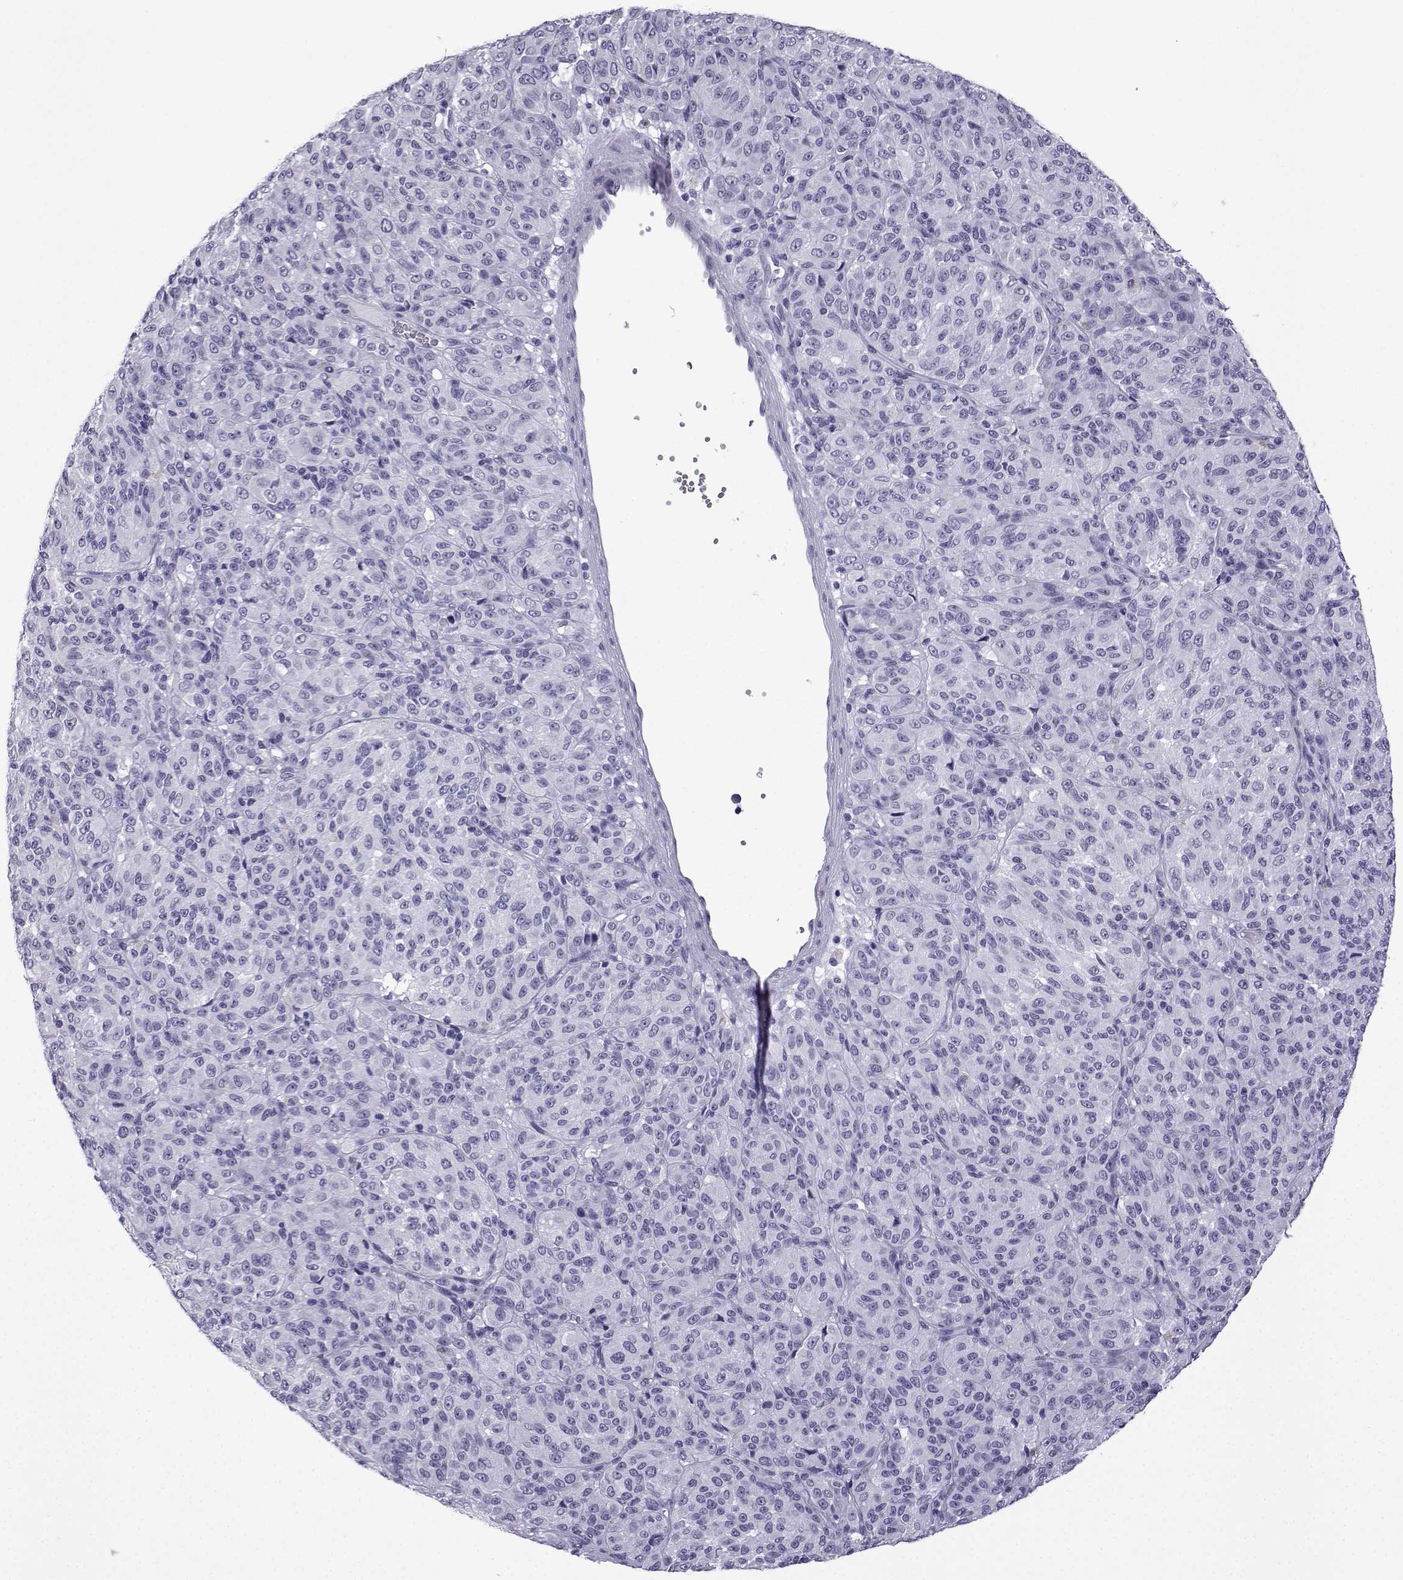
{"staining": {"intensity": "negative", "quantity": "none", "location": "none"}, "tissue": "melanoma", "cell_type": "Tumor cells", "image_type": "cancer", "snomed": [{"axis": "morphology", "description": "Malignant melanoma, Metastatic site"}, {"axis": "topography", "description": "Brain"}], "caption": "Immunohistochemical staining of human melanoma displays no significant expression in tumor cells.", "gene": "MRGBP", "patient": {"sex": "female", "age": 56}}